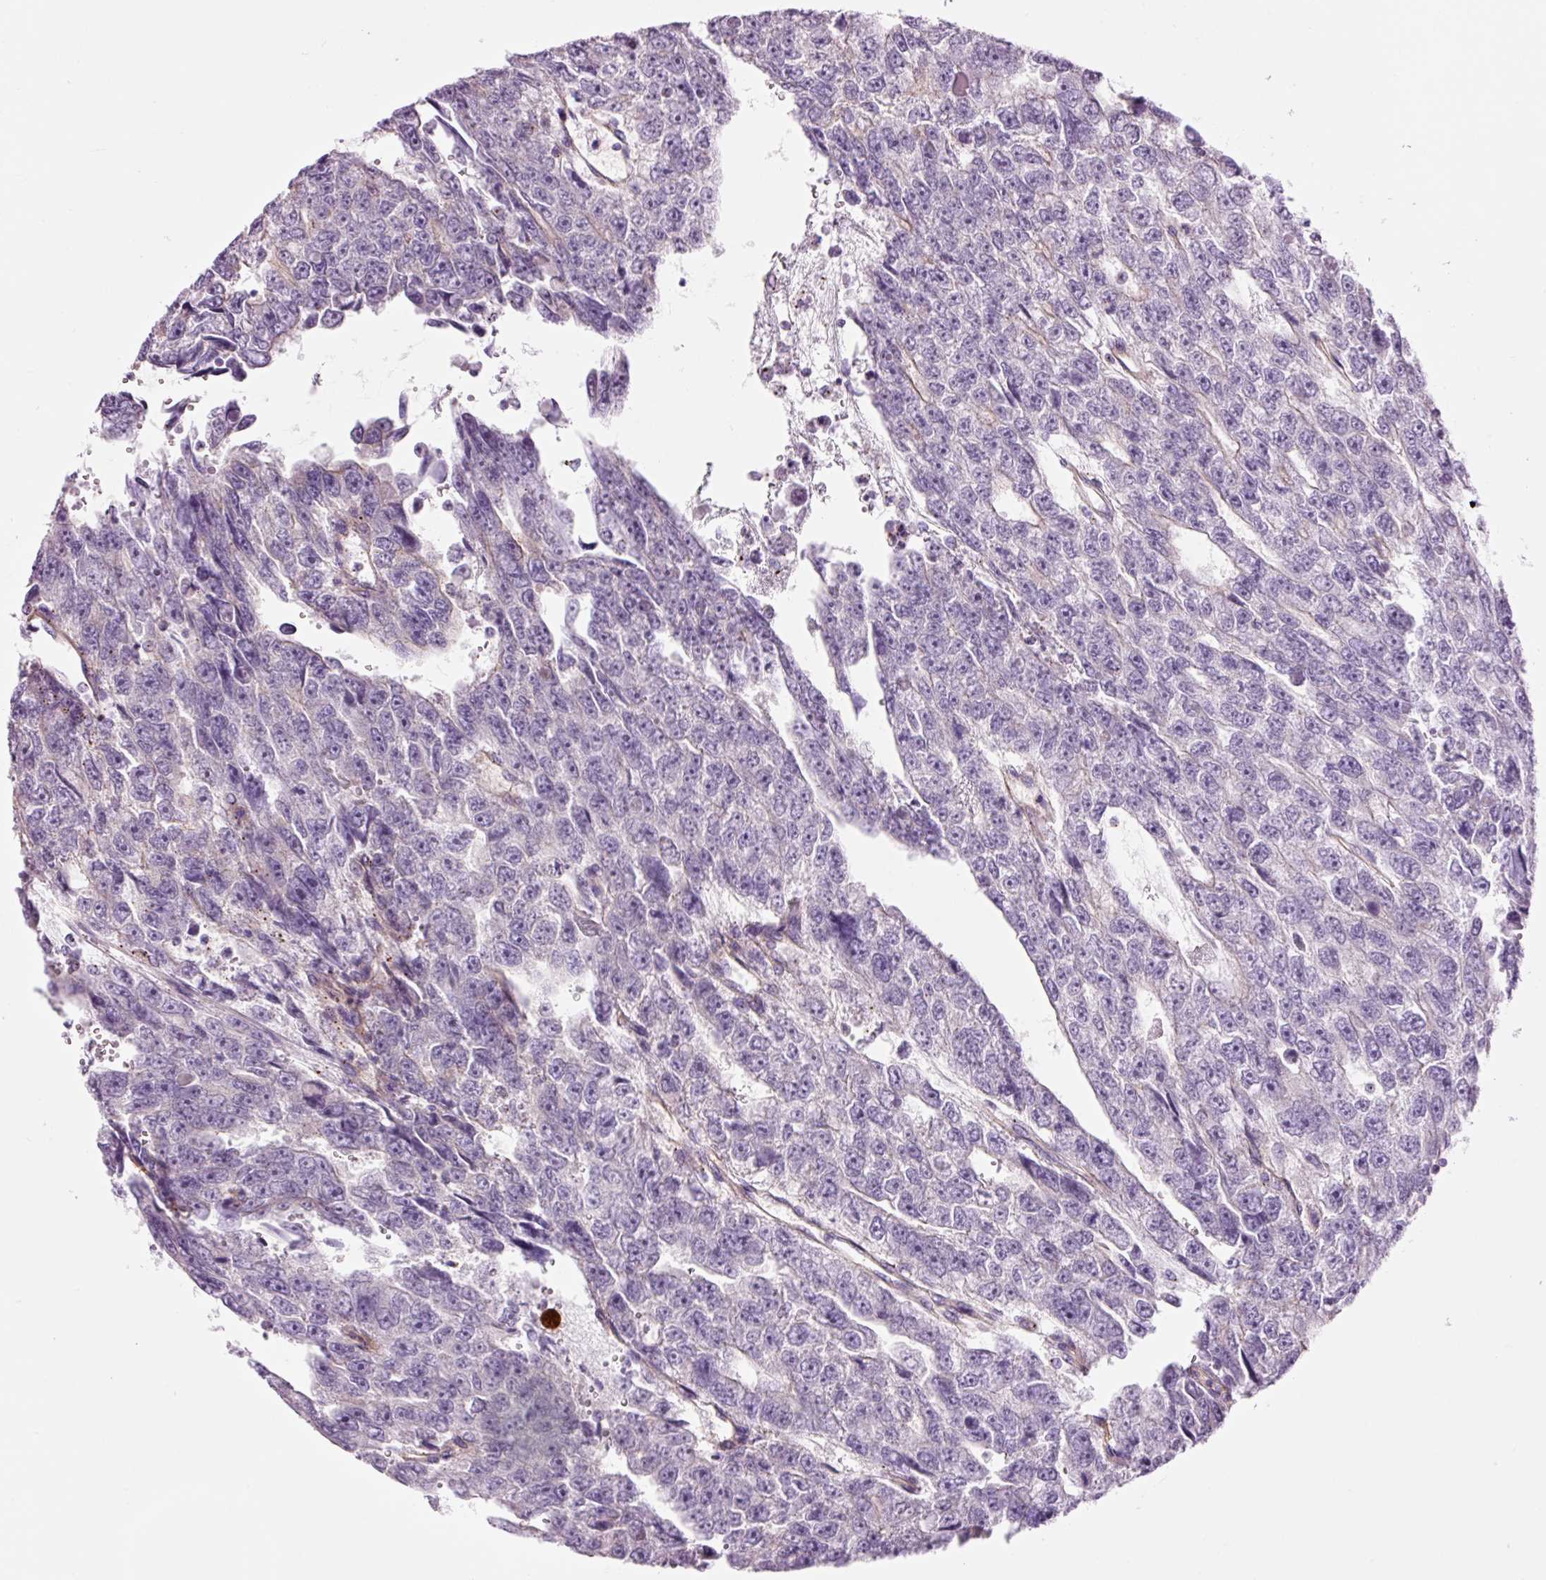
{"staining": {"intensity": "negative", "quantity": "none", "location": "none"}, "tissue": "testis cancer", "cell_type": "Tumor cells", "image_type": "cancer", "snomed": [{"axis": "morphology", "description": "Carcinoma, Embryonal, NOS"}, {"axis": "topography", "description": "Testis"}], "caption": "Tumor cells show no significant protein expression in testis cancer (embryonal carcinoma).", "gene": "HSPA4L", "patient": {"sex": "male", "age": 20}}